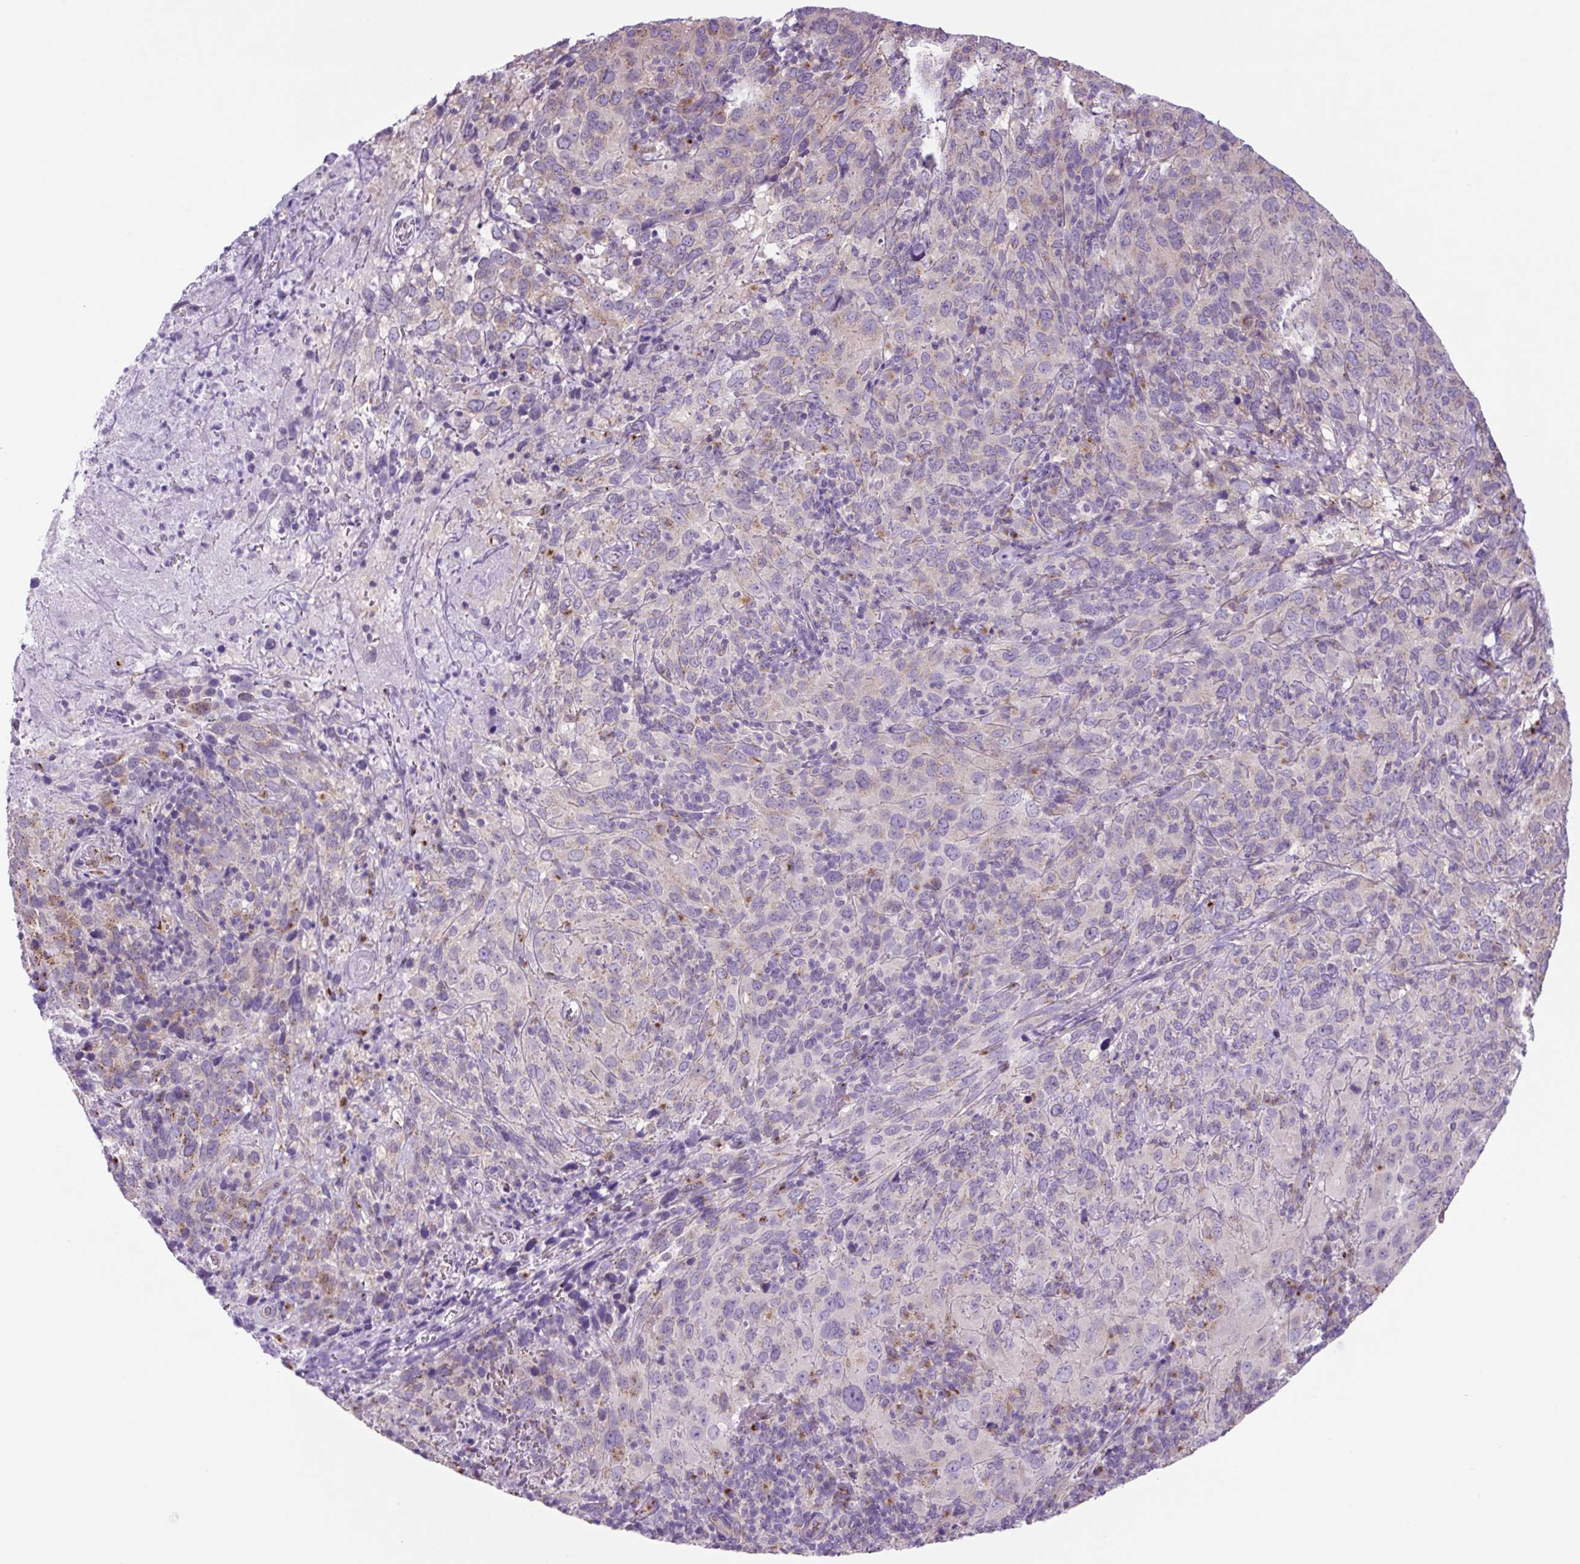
{"staining": {"intensity": "strong", "quantity": "<25%", "location": "cytoplasmic/membranous"}, "tissue": "cervical cancer", "cell_type": "Tumor cells", "image_type": "cancer", "snomed": [{"axis": "morphology", "description": "Squamous cell carcinoma, NOS"}, {"axis": "topography", "description": "Cervix"}], "caption": "Protein expression analysis of cervical squamous cell carcinoma shows strong cytoplasmic/membranous expression in approximately <25% of tumor cells. (Stains: DAB (3,3'-diaminobenzidine) in brown, nuclei in blue, Microscopy: brightfield microscopy at high magnification).", "gene": "GORASP1", "patient": {"sex": "female", "age": 51}}